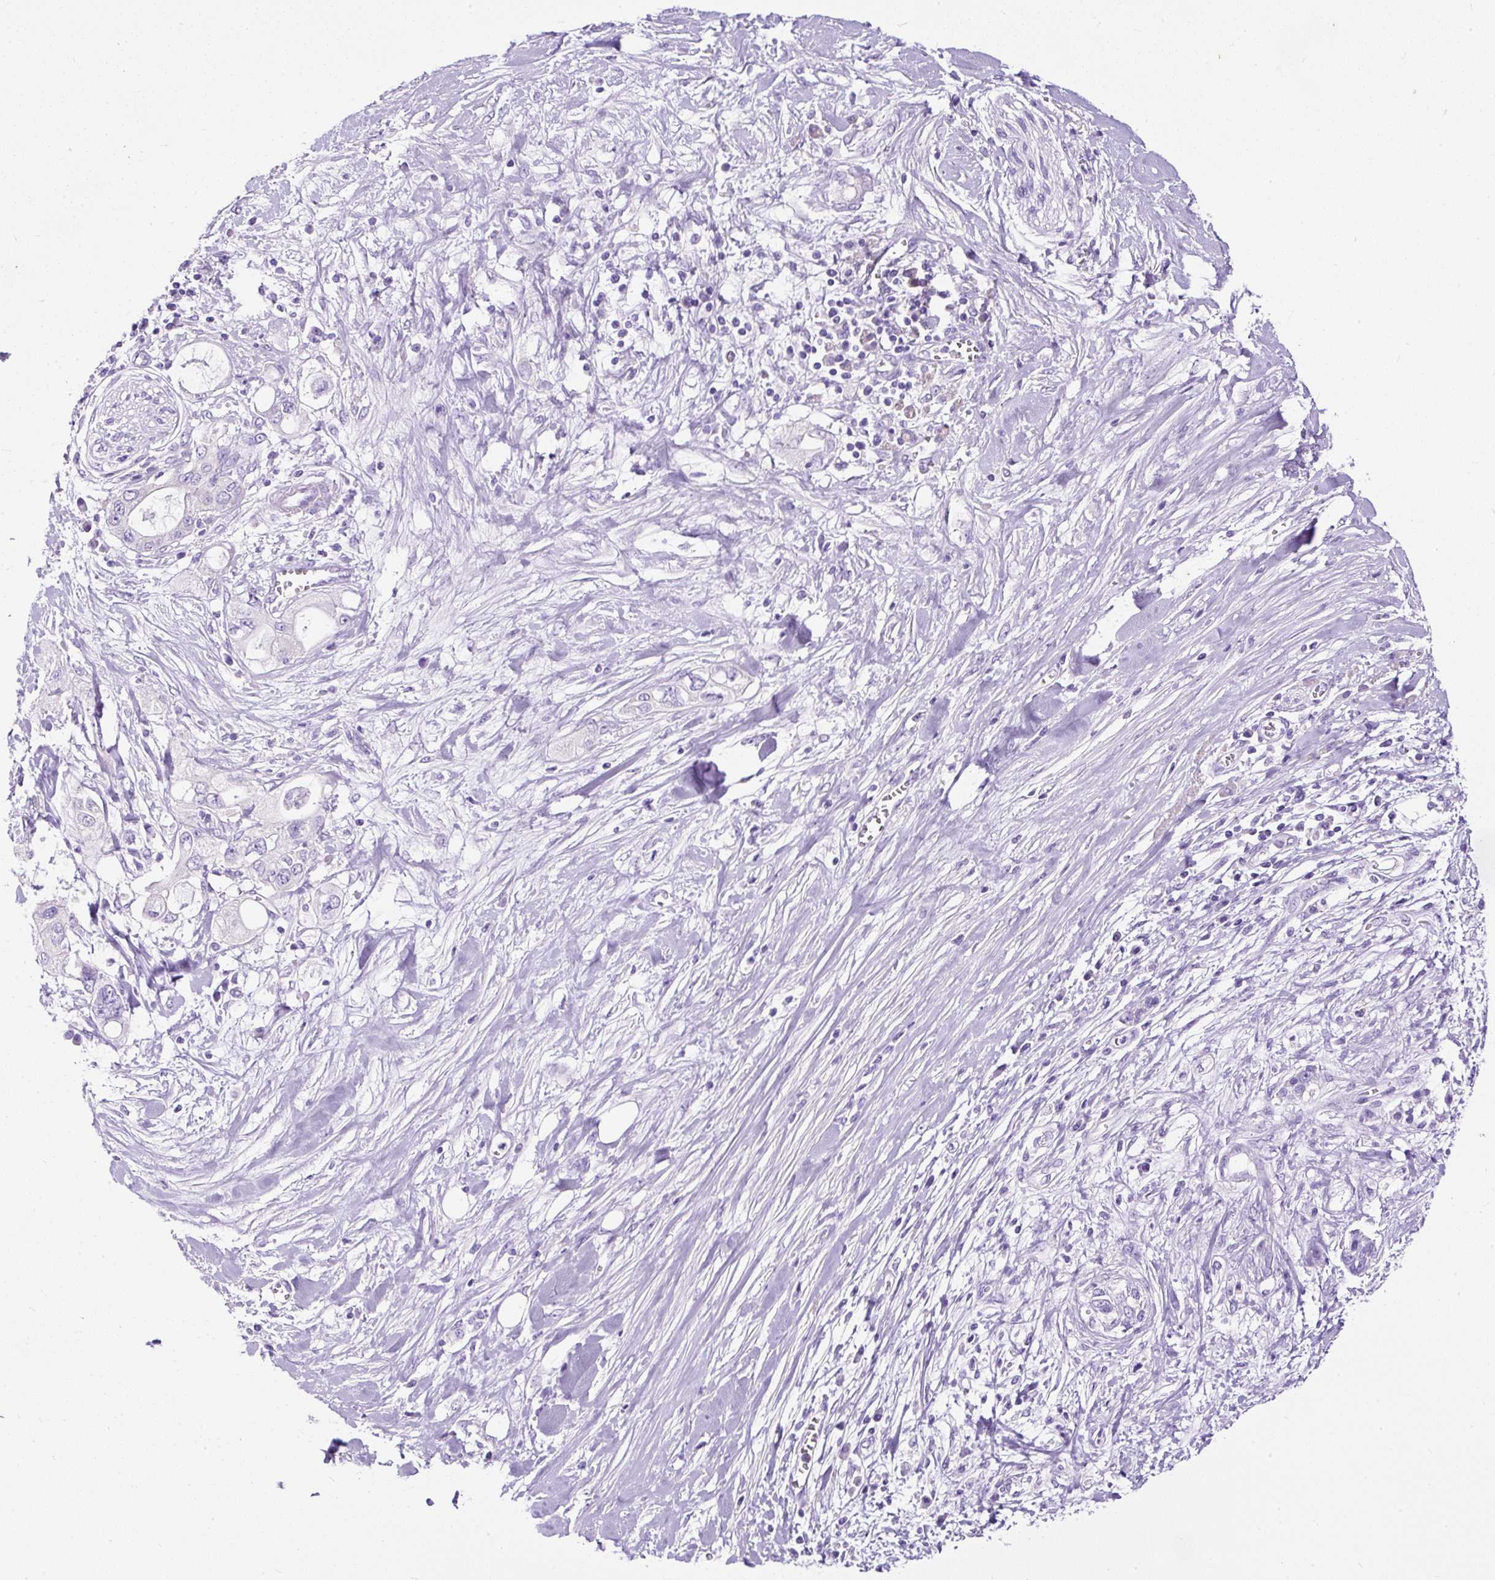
{"staining": {"intensity": "negative", "quantity": "none", "location": "none"}, "tissue": "pancreatic cancer", "cell_type": "Tumor cells", "image_type": "cancer", "snomed": [{"axis": "morphology", "description": "Adenocarcinoma, NOS"}, {"axis": "topography", "description": "Pancreas"}], "caption": "Pancreatic adenocarcinoma stained for a protein using IHC reveals no staining tumor cells.", "gene": "STOX2", "patient": {"sex": "female", "age": 56}}